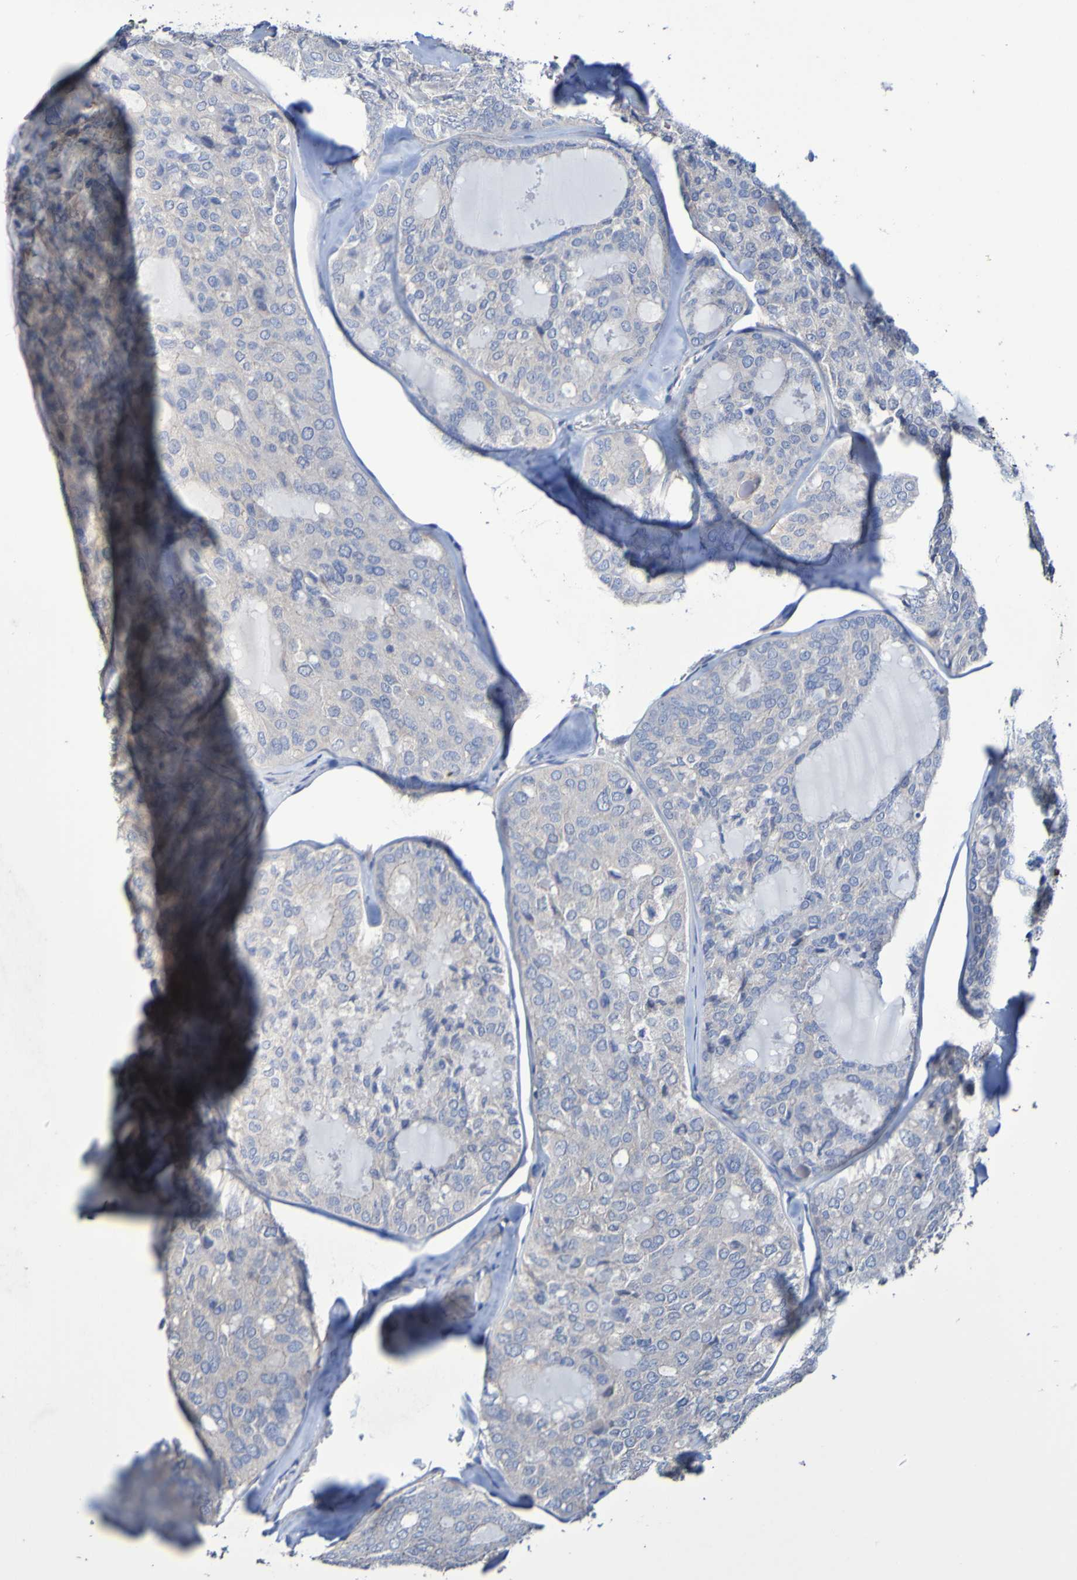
{"staining": {"intensity": "negative", "quantity": "none", "location": "none"}, "tissue": "thyroid cancer", "cell_type": "Tumor cells", "image_type": "cancer", "snomed": [{"axis": "morphology", "description": "Follicular adenoma carcinoma, NOS"}, {"axis": "topography", "description": "Thyroid gland"}], "caption": "There is no significant staining in tumor cells of thyroid cancer (follicular adenoma carcinoma).", "gene": "SRPRB", "patient": {"sex": "male", "age": 75}}